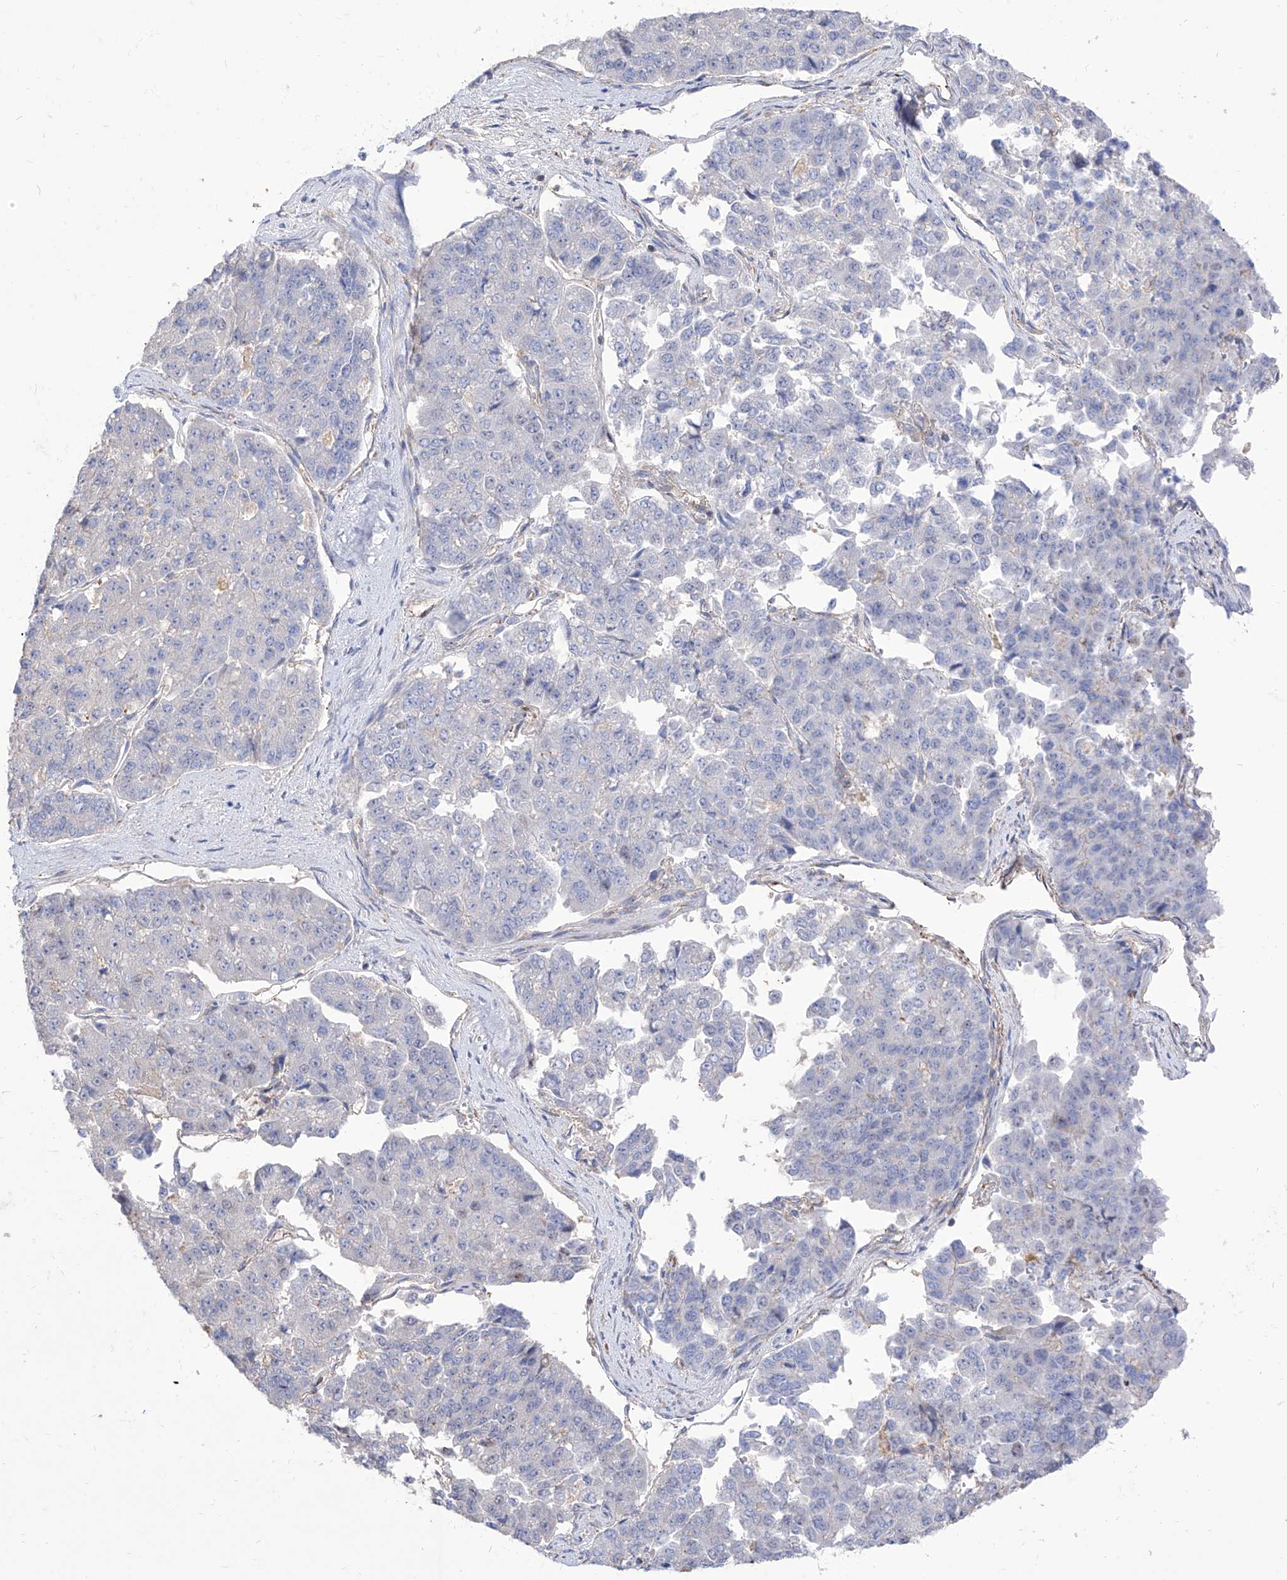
{"staining": {"intensity": "negative", "quantity": "none", "location": "none"}, "tissue": "pancreatic cancer", "cell_type": "Tumor cells", "image_type": "cancer", "snomed": [{"axis": "morphology", "description": "Adenocarcinoma, NOS"}, {"axis": "topography", "description": "Pancreas"}], "caption": "The histopathology image reveals no significant expression in tumor cells of pancreatic cancer. (DAB (3,3'-diaminobenzidine) IHC visualized using brightfield microscopy, high magnification).", "gene": "C1orf74", "patient": {"sex": "male", "age": 50}}